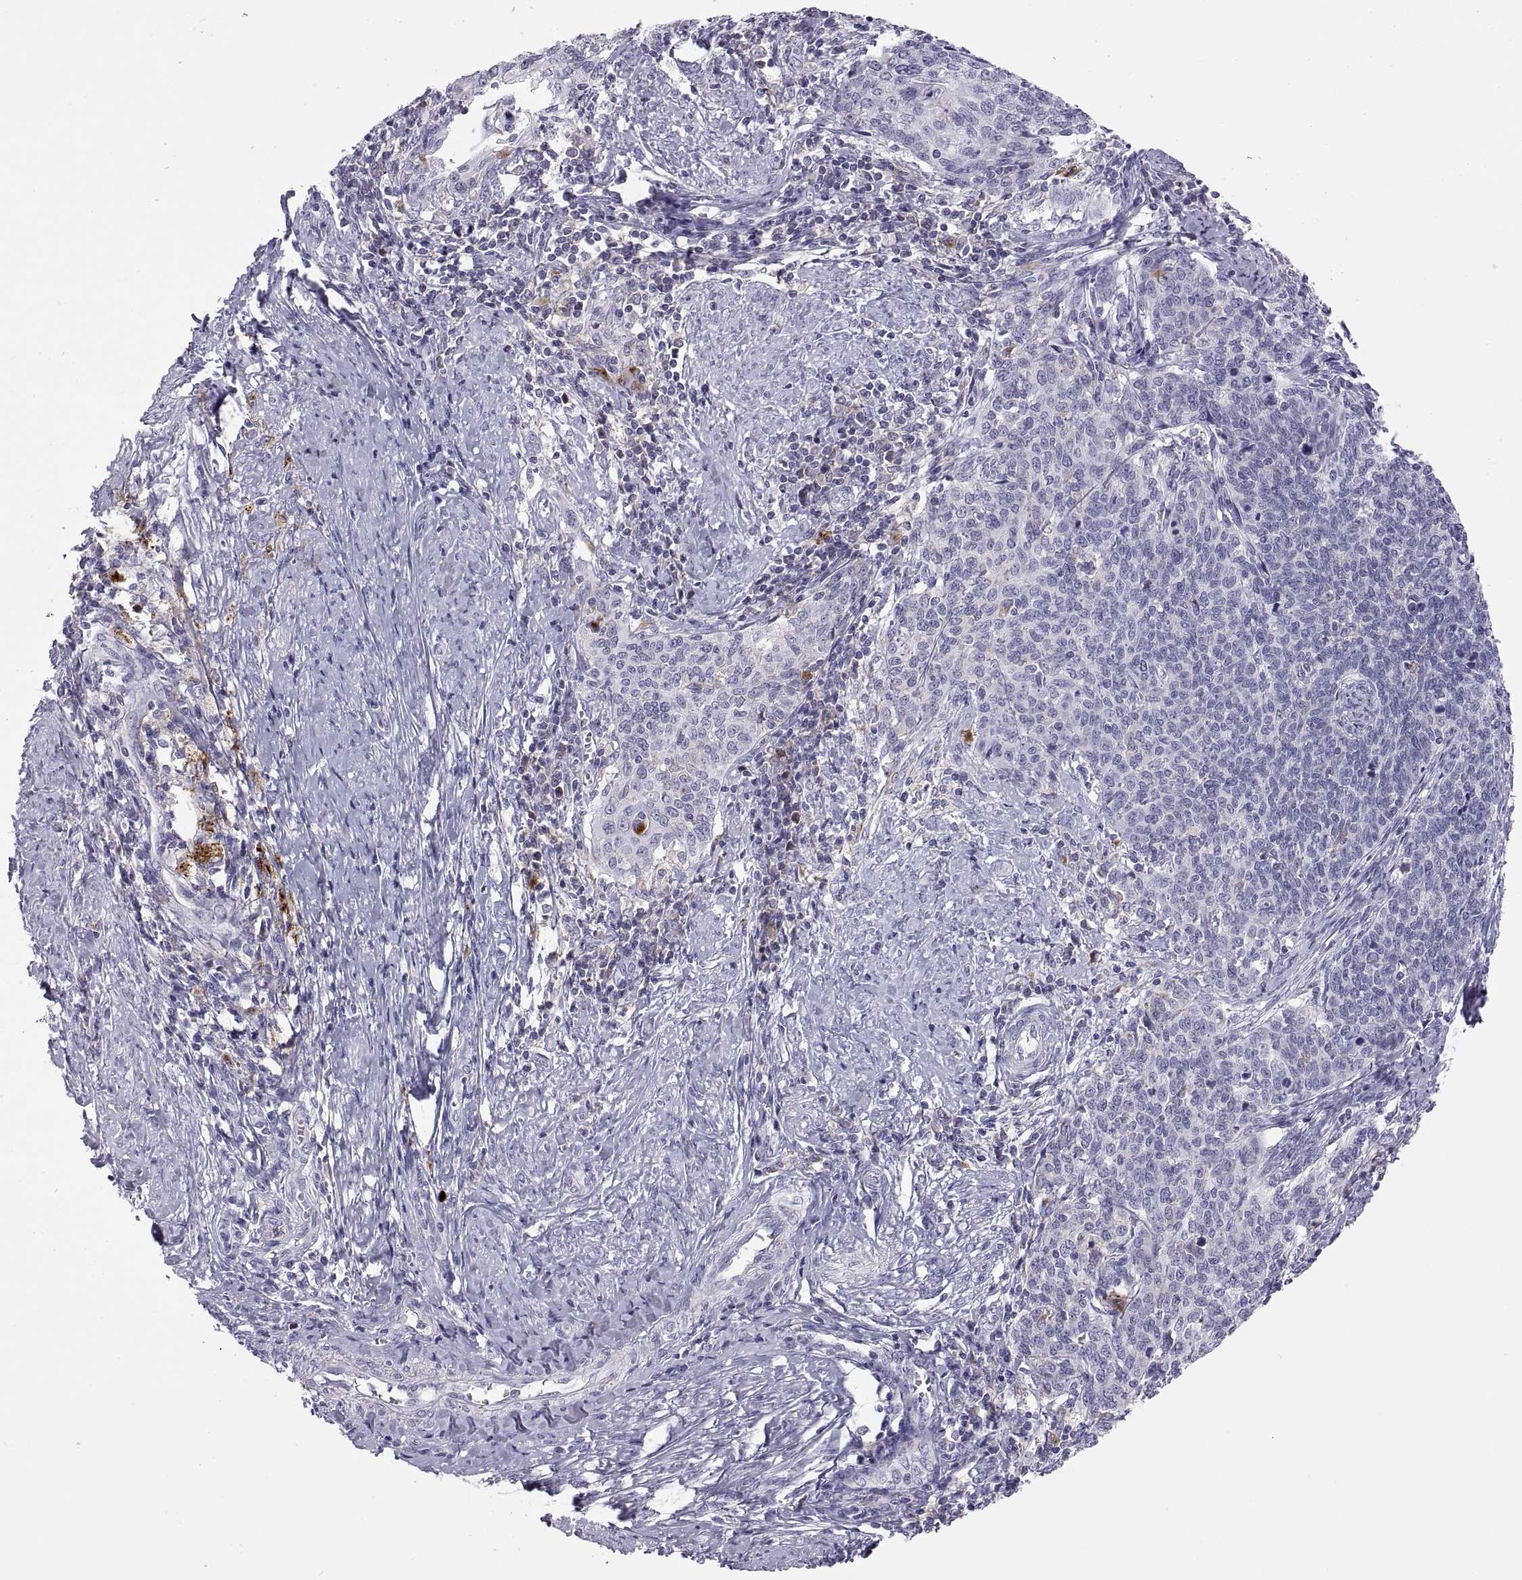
{"staining": {"intensity": "negative", "quantity": "none", "location": "none"}, "tissue": "cervical cancer", "cell_type": "Tumor cells", "image_type": "cancer", "snomed": [{"axis": "morphology", "description": "Squamous cell carcinoma, NOS"}, {"axis": "topography", "description": "Cervix"}], "caption": "An immunohistochemistry (IHC) photomicrograph of cervical cancer is shown. There is no staining in tumor cells of cervical cancer.", "gene": "RGS19", "patient": {"sex": "female", "age": 39}}